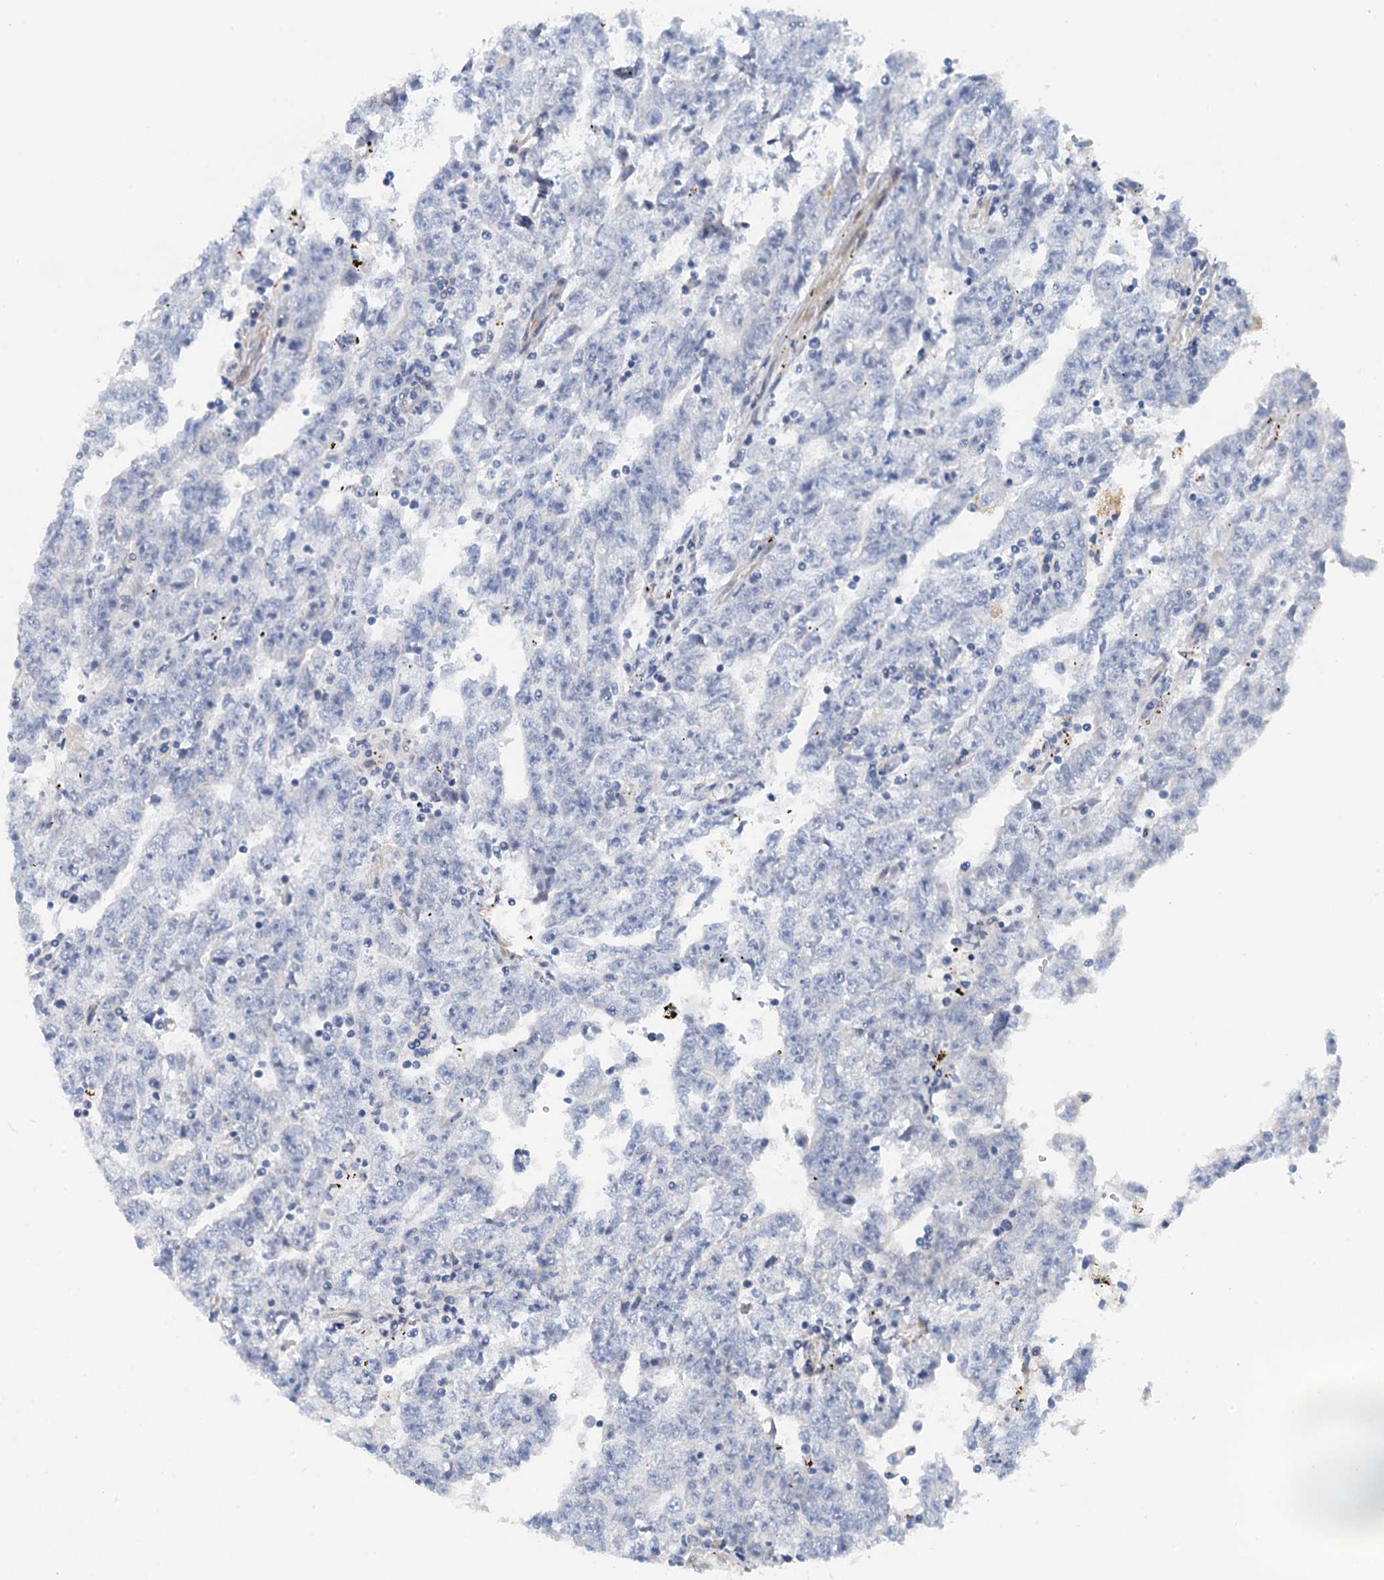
{"staining": {"intensity": "negative", "quantity": "none", "location": "none"}, "tissue": "testis cancer", "cell_type": "Tumor cells", "image_type": "cancer", "snomed": [{"axis": "morphology", "description": "Carcinoma, Embryonal, NOS"}, {"axis": "topography", "description": "Testis"}], "caption": "This is an immunohistochemistry (IHC) photomicrograph of human testis cancer. There is no staining in tumor cells.", "gene": "POGLUT3", "patient": {"sex": "male", "age": 25}}